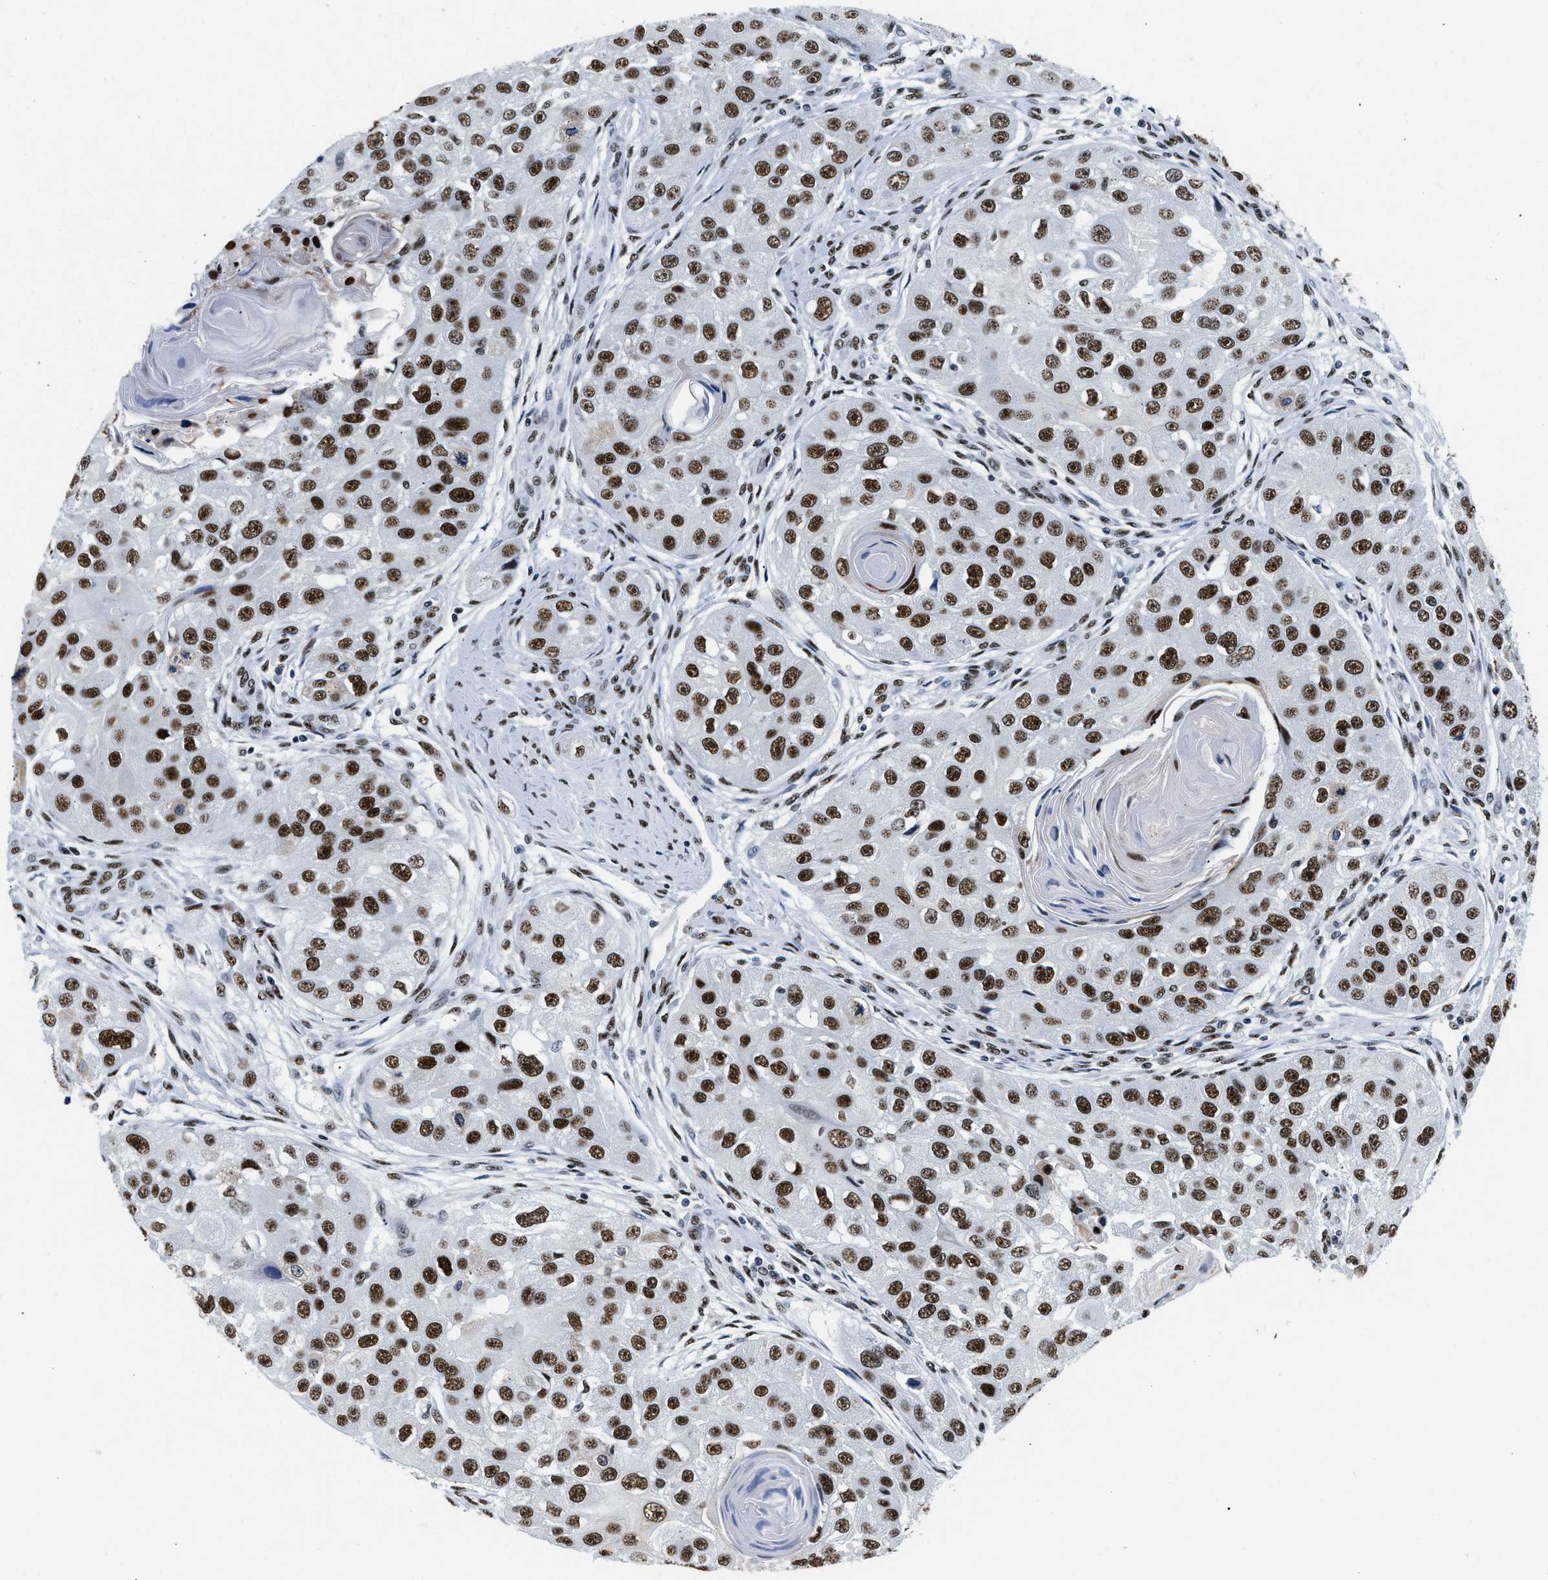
{"staining": {"intensity": "strong", "quantity": ">75%", "location": "nuclear"}, "tissue": "head and neck cancer", "cell_type": "Tumor cells", "image_type": "cancer", "snomed": [{"axis": "morphology", "description": "Normal tissue, NOS"}, {"axis": "morphology", "description": "Squamous cell carcinoma, NOS"}, {"axis": "topography", "description": "Skeletal muscle"}, {"axis": "topography", "description": "Head-Neck"}], "caption": "A high-resolution image shows IHC staining of squamous cell carcinoma (head and neck), which shows strong nuclear staining in about >75% of tumor cells.", "gene": "RAD50", "patient": {"sex": "male", "age": 51}}